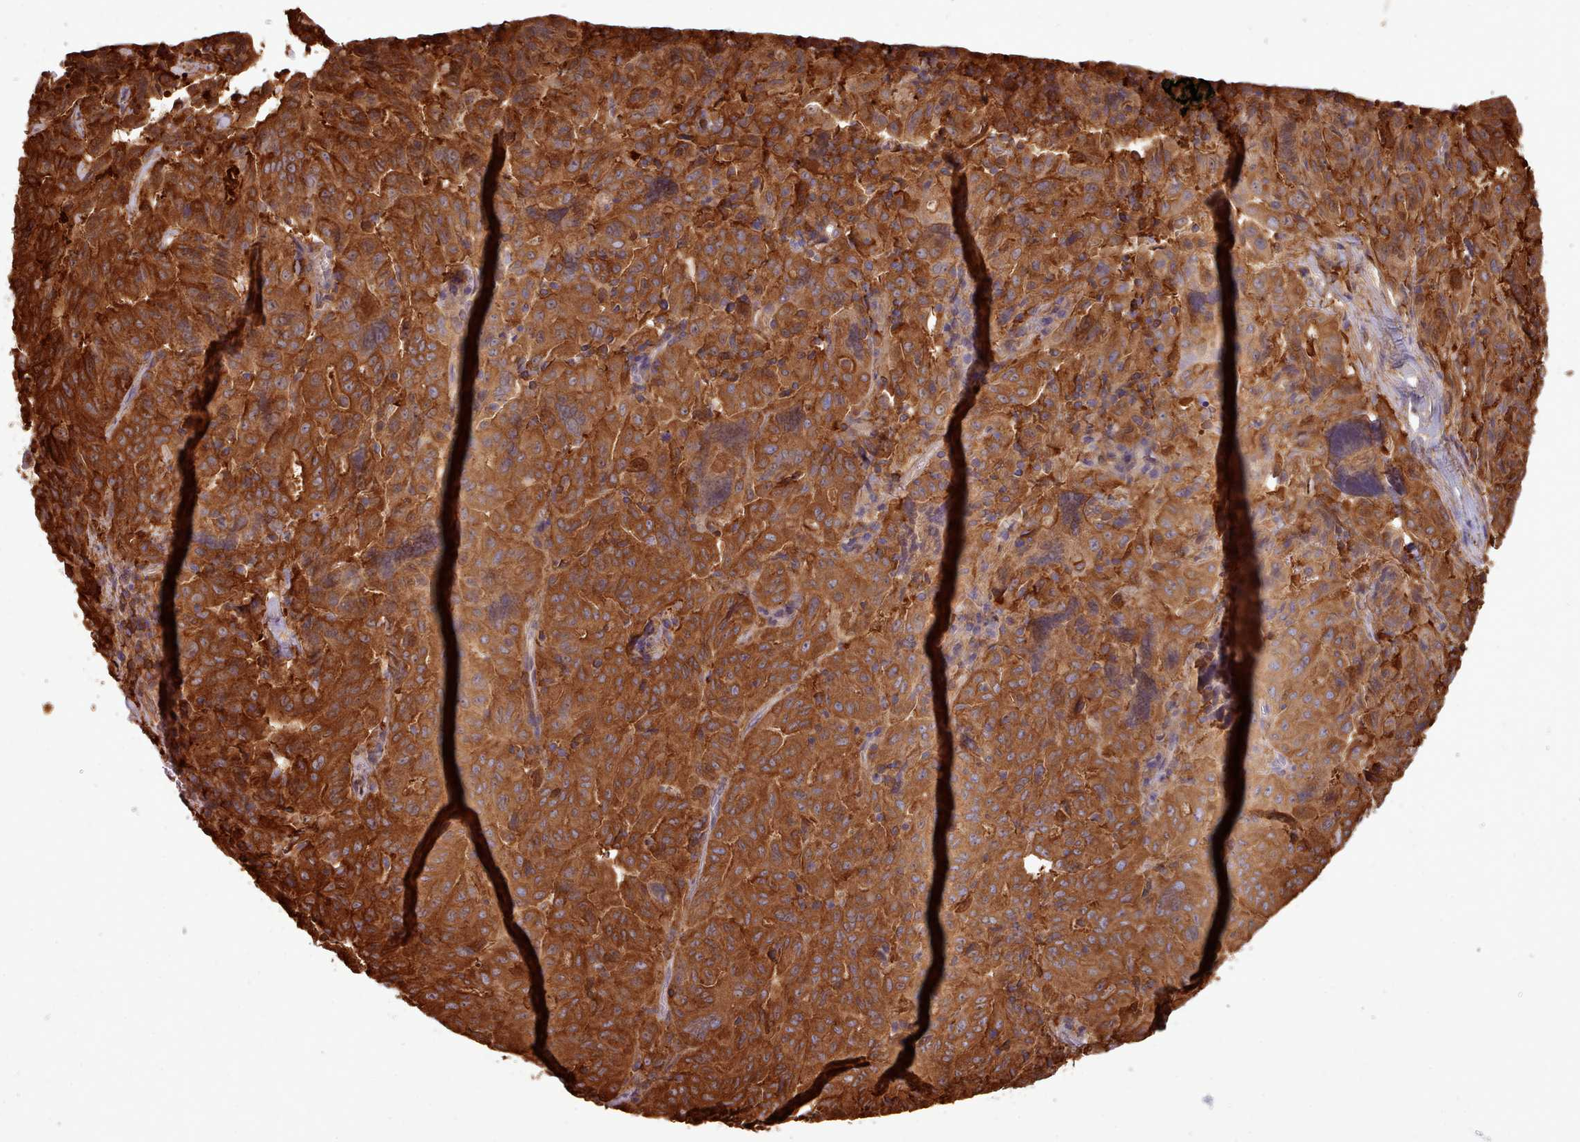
{"staining": {"intensity": "strong", "quantity": ">75%", "location": "cytoplasmic/membranous"}, "tissue": "pancreatic cancer", "cell_type": "Tumor cells", "image_type": "cancer", "snomed": [{"axis": "morphology", "description": "Adenocarcinoma, NOS"}, {"axis": "topography", "description": "Pancreas"}], "caption": "Protein expression by immunohistochemistry demonstrates strong cytoplasmic/membranous positivity in about >75% of tumor cells in pancreatic adenocarcinoma. (DAB (3,3'-diaminobenzidine) = brown stain, brightfield microscopy at high magnification).", "gene": "SLC4A9", "patient": {"sex": "male", "age": 63}}